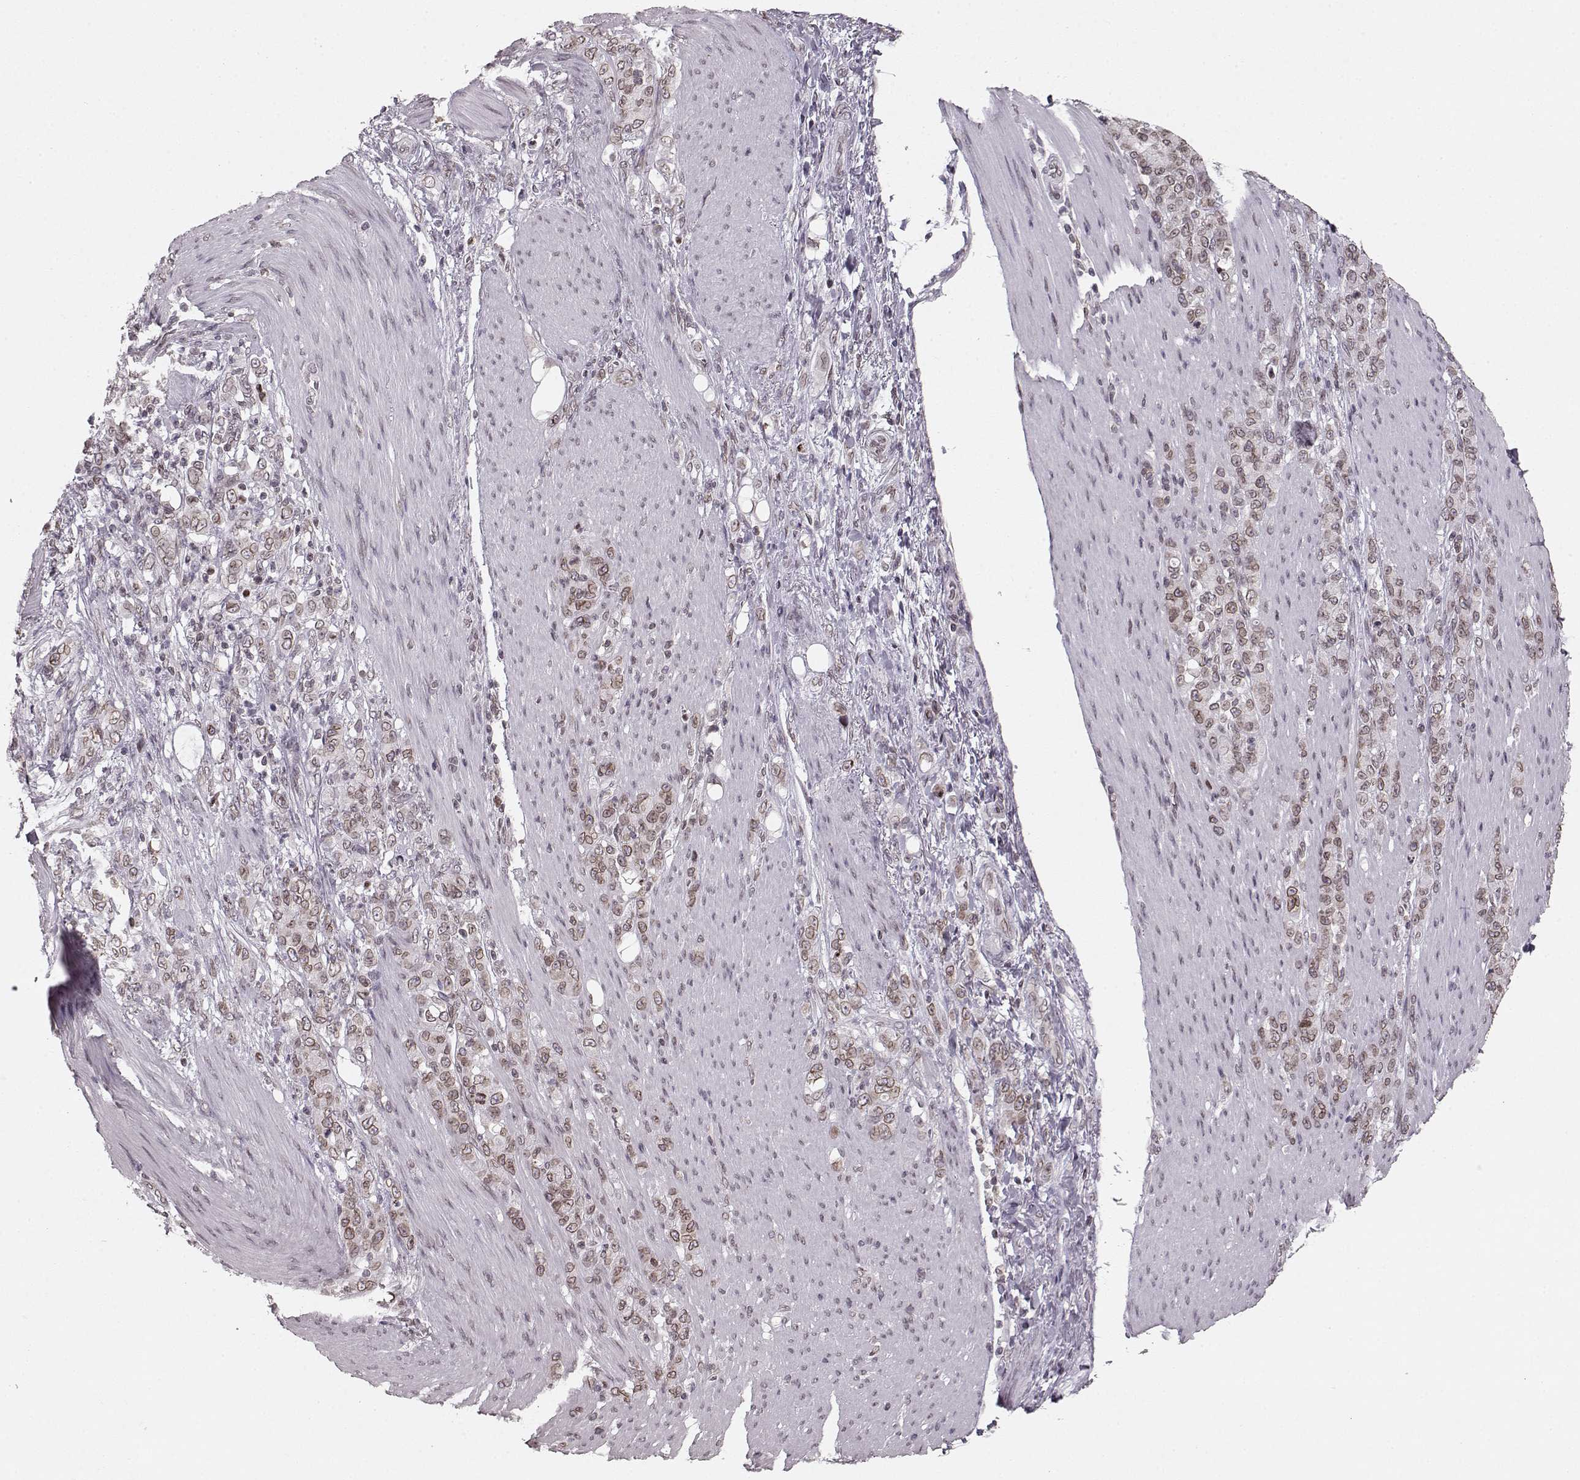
{"staining": {"intensity": "moderate", "quantity": ">75%", "location": "cytoplasmic/membranous,nuclear"}, "tissue": "stomach cancer", "cell_type": "Tumor cells", "image_type": "cancer", "snomed": [{"axis": "morphology", "description": "Adenocarcinoma, NOS"}, {"axis": "topography", "description": "Stomach"}], "caption": "A high-resolution histopathology image shows IHC staining of stomach cancer (adenocarcinoma), which displays moderate cytoplasmic/membranous and nuclear staining in about >75% of tumor cells. The protein of interest is shown in brown color, while the nuclei are stained blue.", "gene": "DCAF12", "patient": {"sex": "female", "age": 79}}